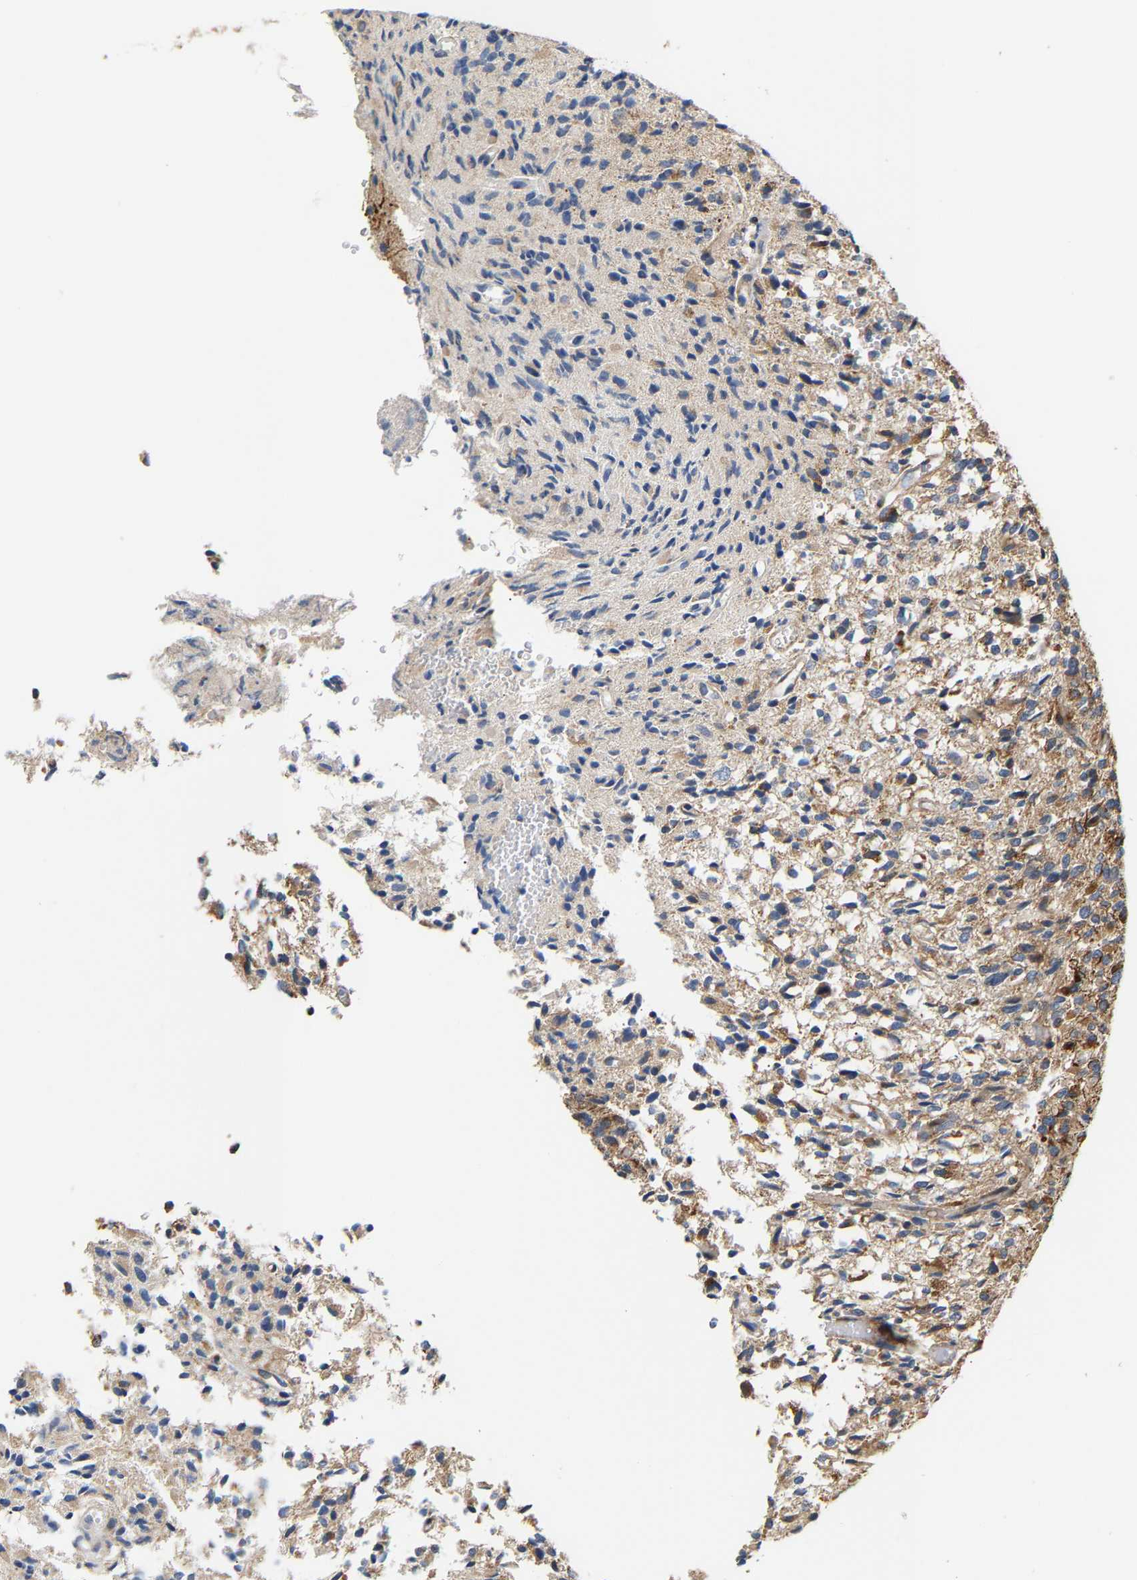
{"staining": {"intensity": "strong", "quantity": "<25%", "location": "cytoplasmic/membranous"}, "tissue": "glioma", "cell_type": "Tumor cells", "image_type": "cancer", "snomed": [{"axis": "morphology", "description": "Glioma, malignant, High grade"}, {"axis": "topography", "description": "Brain"}], "caption": "A brown stain shows strong cytoplasmic/membranous staining of a protein in human glioma tumor cells.", "gene": "TMEM168", "patient": {"sex": "male", "age": 71}}